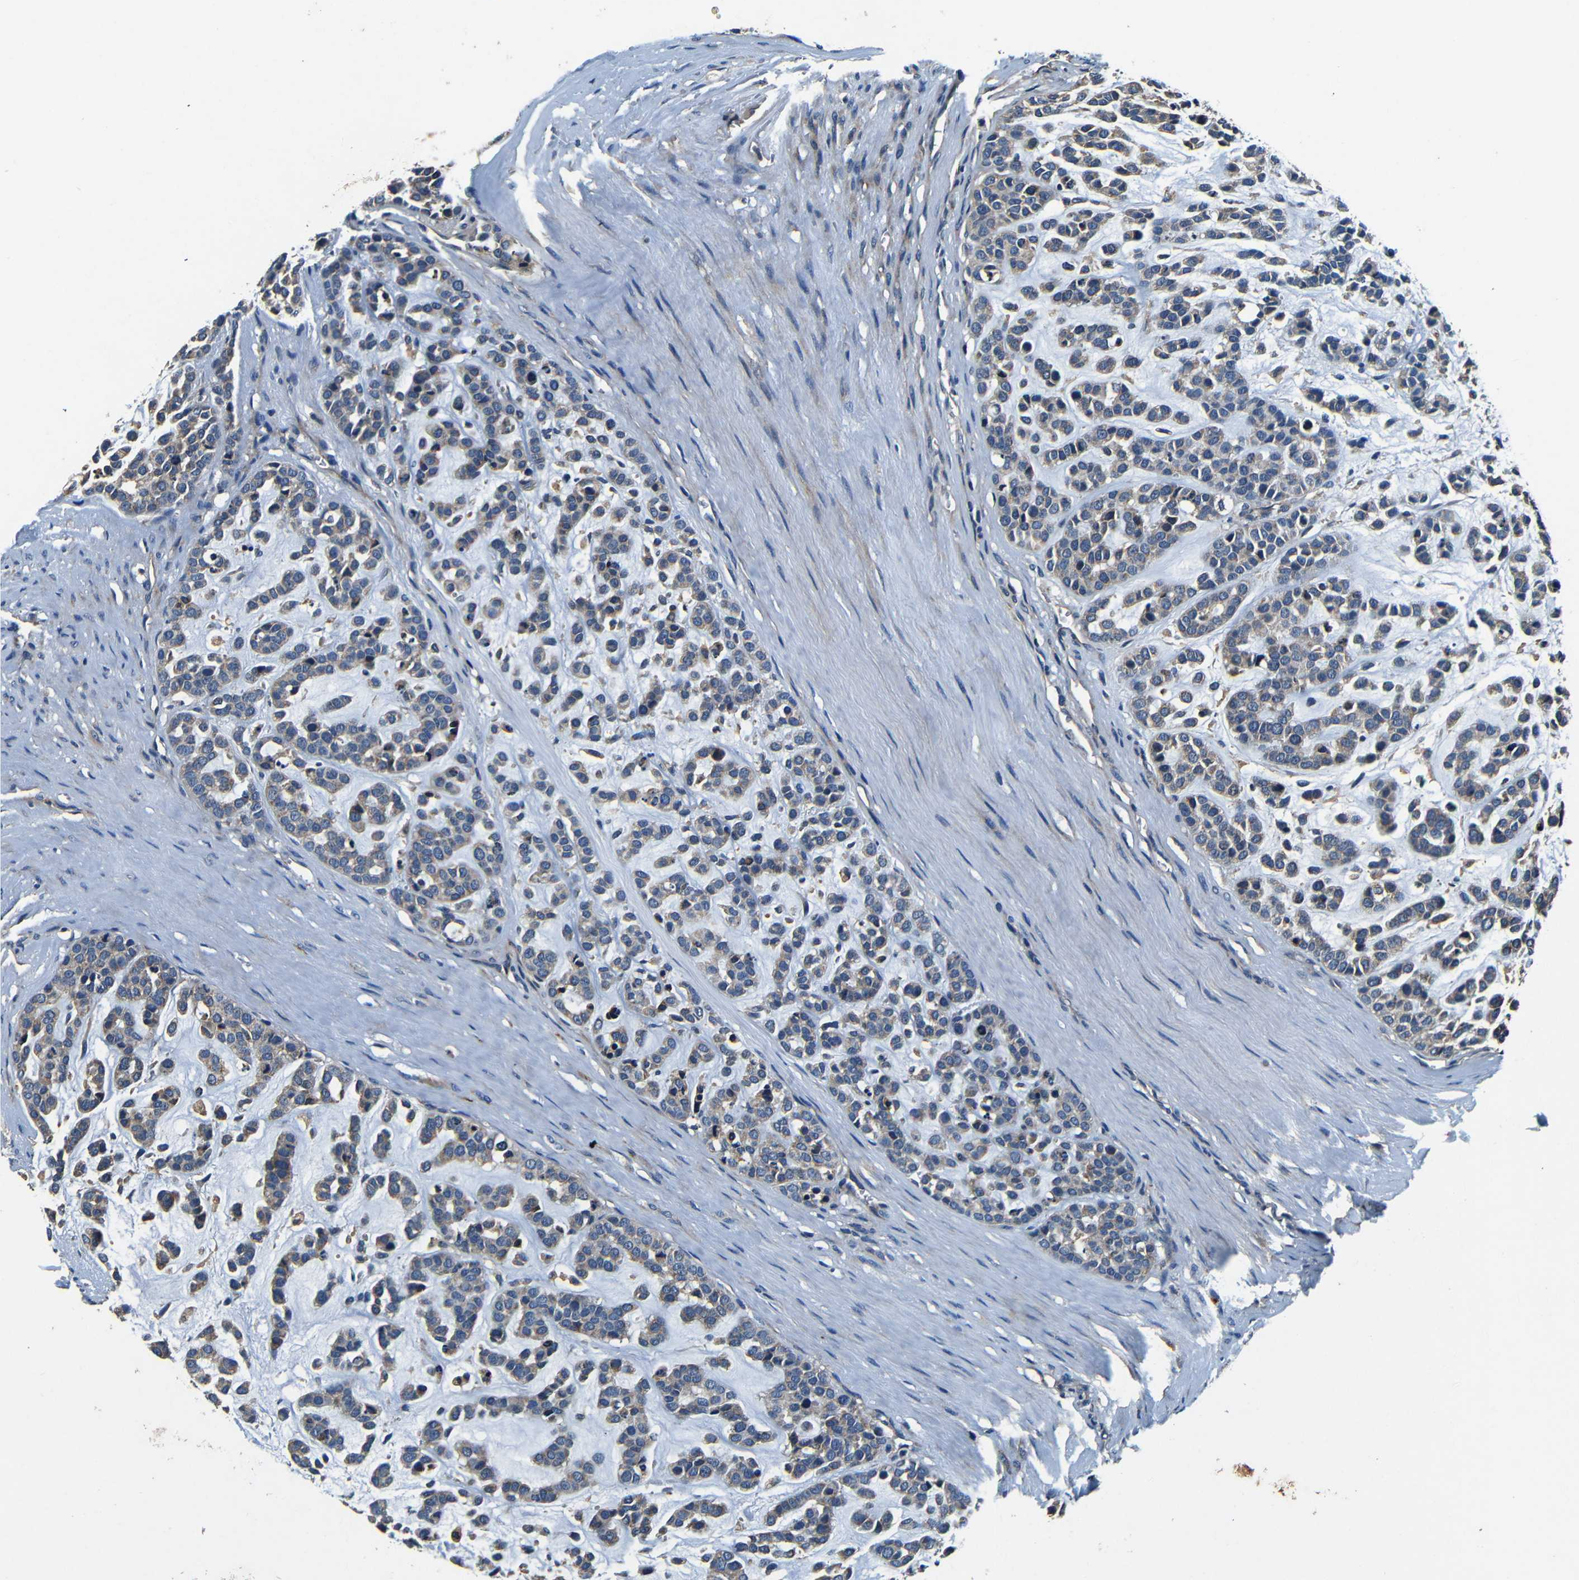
{"staining": {"intensity": "weak", "quantity": ">75%", "location": "cytoplasmic/membranous"}, "tissue": "head and neck cancer", "cell_type": "Tumor cells", "image_type": "cancer", "snomed": [{"axis": "morphology", "description": "Adenocarcinoma, NOS"}, {"axis": "morphology", "description": "Adenoma, NOS"}, {"axis": "topography", "description": "Head-Neck"}], "caption": "The image shows a brown stain indicating the presence of a protein in the cytoplasmic/membranous of tumor cells in head and neck adenoma. The protein is stained brown, and the nuclei are stained in blue (DAB IHC with brightfield microscopy, high magnification).", "gene": "MTX1", "patient": {"sex": "female", "age": 55}}